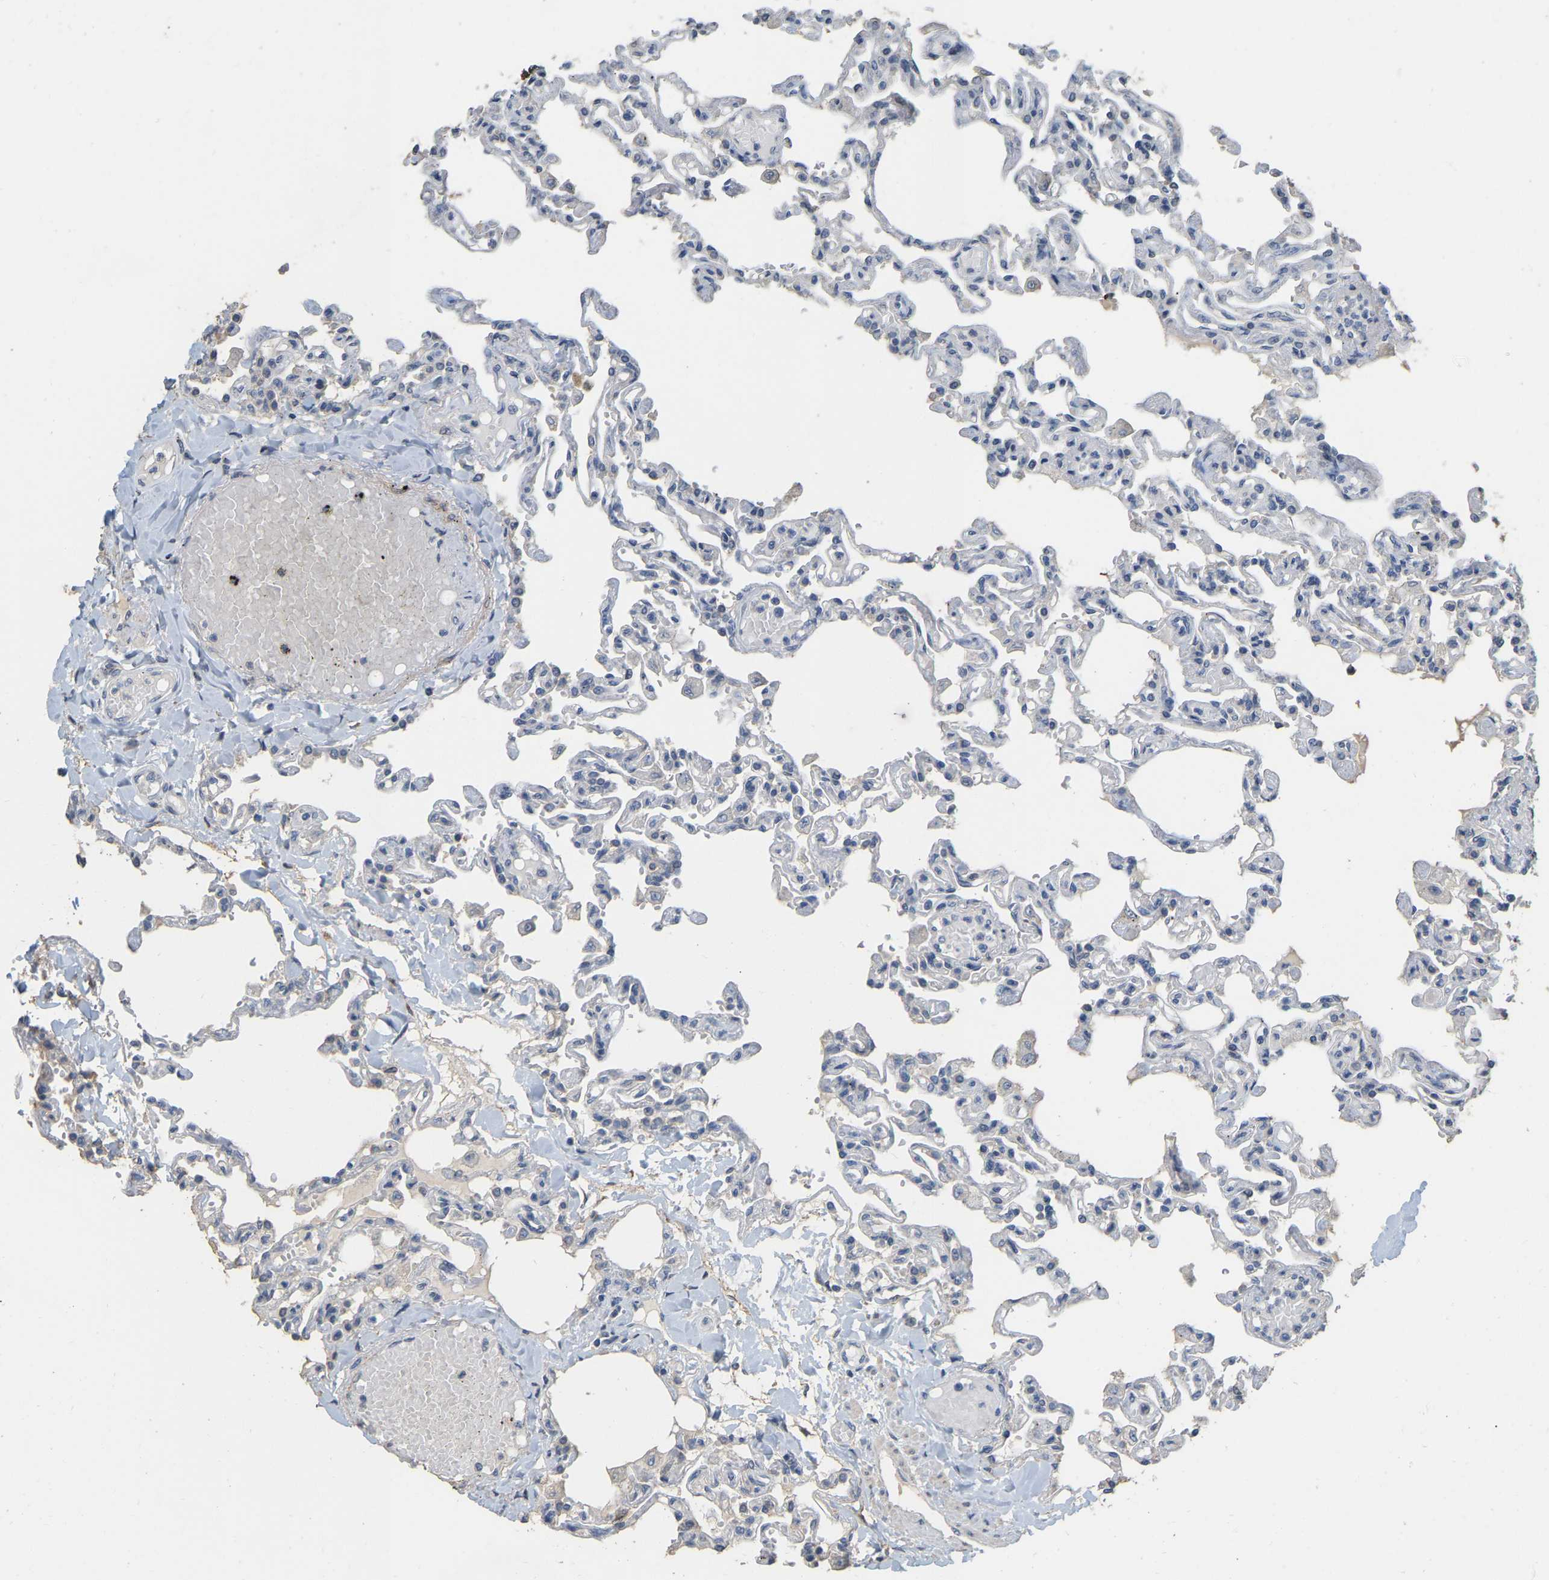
{"staining": {"intensity": "negative", "quantity": "none", "location": "none"}, "tissue": "lung", "cell_type": "Alveolar cells", "image_type": "normal", "snomed": [{"axis": "morphology", "description": "Normal tissue, NOS"}, {"axis": "topography", "description": "Lung"}], "caption": "Immunohistochemistry image of unremarkable lung stained for a protein (brown), which demonstrates no staining in alveolar cells.", "gene": "NCS1", "patient": {"sex": "male", "age": 21}}